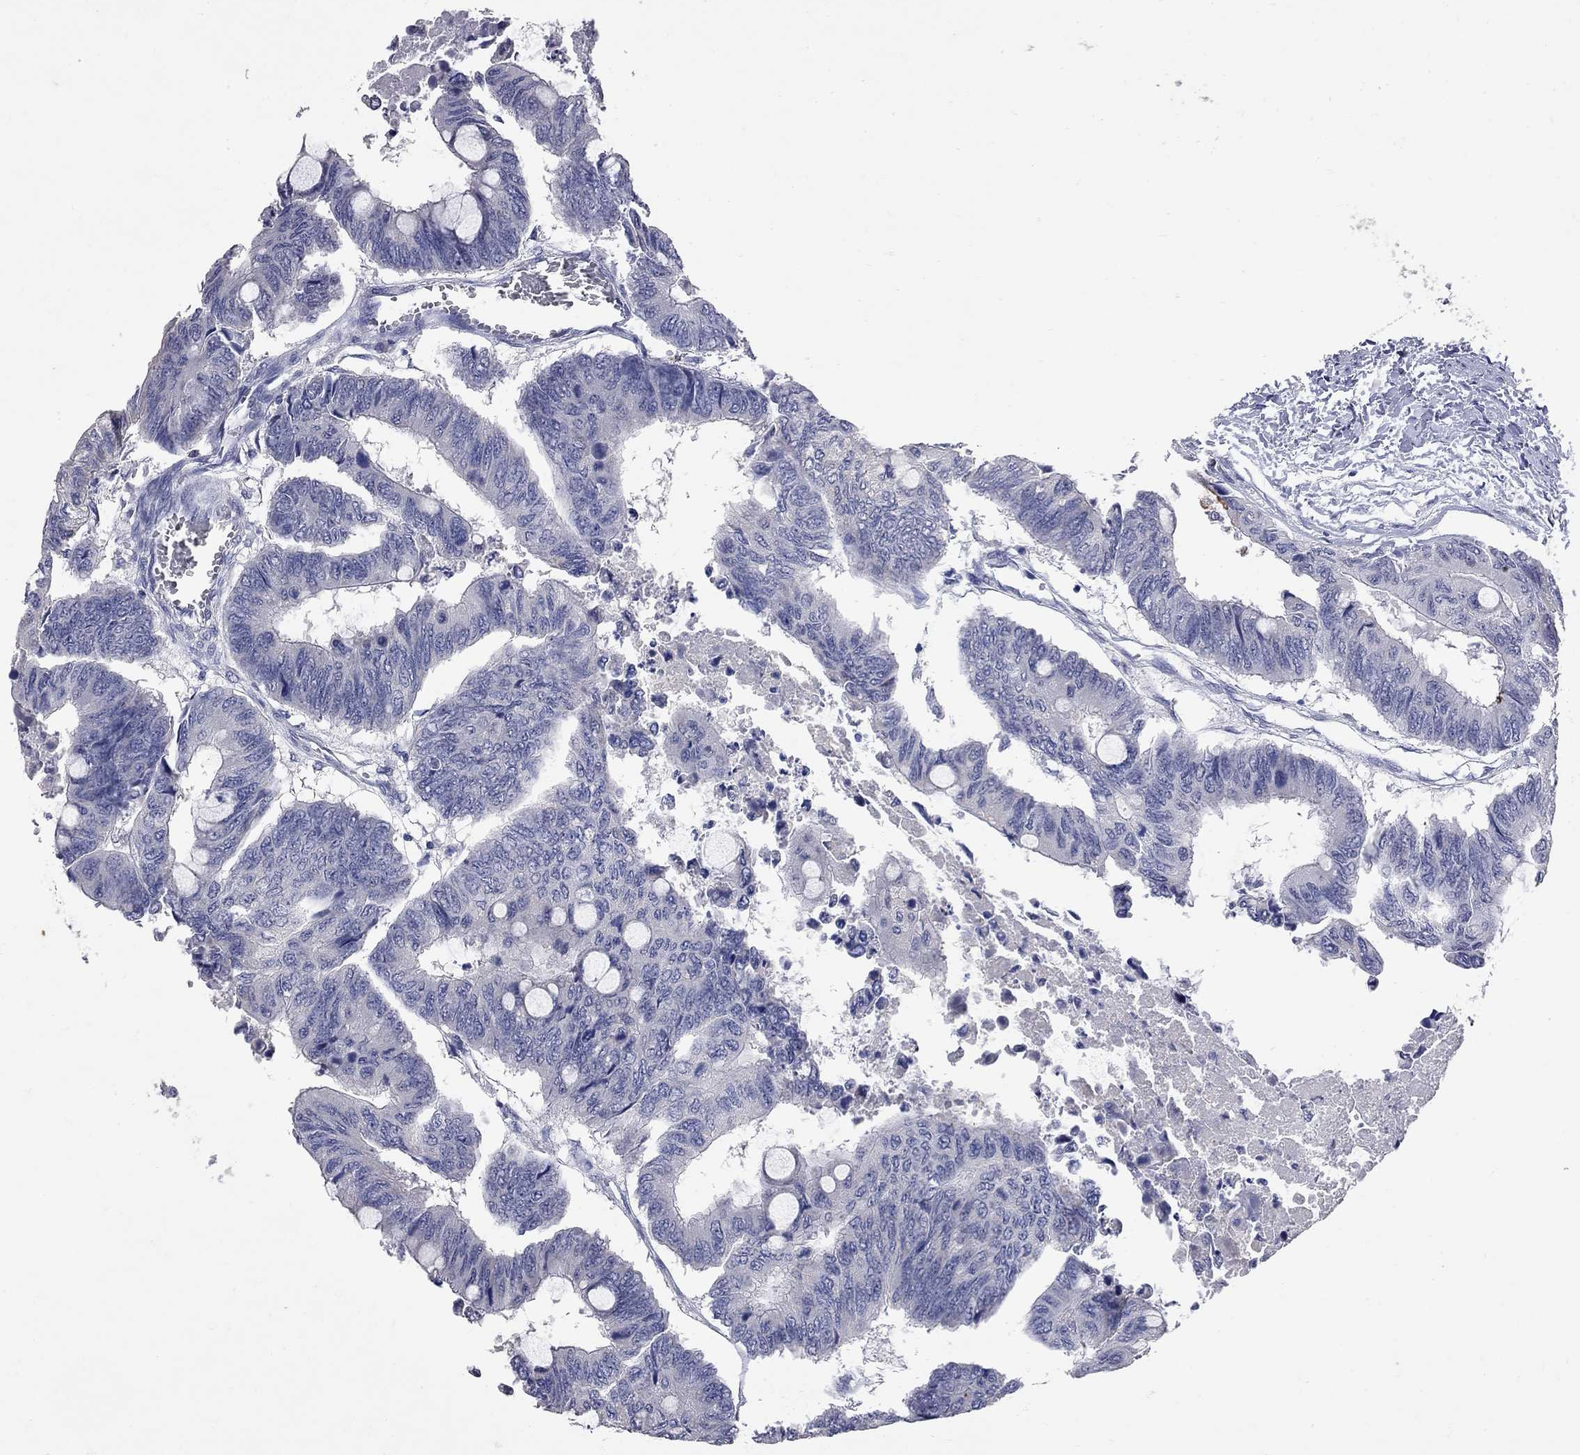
{"staining": {"intensity": "negative", "quantity": "none", "location": "none"}, "tissue": "colorectal cancer", "cell_type": "Tumor cells", "image_type": "cancer", "snomed": [{"axis": "morphology", "description": "Normal tissue, NOS"}, {"axis": "morphology", "description": "Adenocarcinoma, NOS"}, {"axis": "topography", "description": "Rectum"}, {"axis": "topography", "description": "Peripheral nerve tissue"}], "caption": "Immunohistochemistry (IHC) histopathology image of human colorectal cancer stained for a protein (brown), which demonstrates no expression in tumor cells.", "gene": "NOS2", "patient": {"sex": "male", "age": 92}}